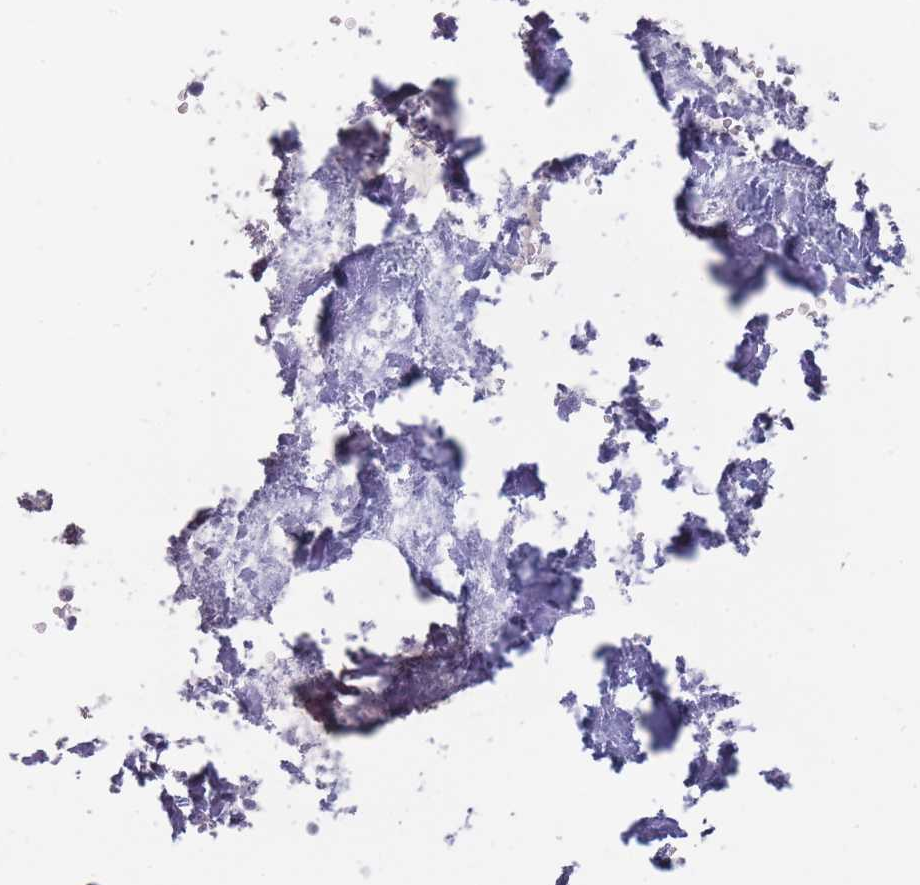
{"staining": {"intensity": "negative", "quantity": "none", "location": "none"}, "tissue": "bone marrow", "cell_type": "Hematopoietic cells", "image_type": "normal", "snomed": [{"axis": "morphology", "description": "Normal tissue, NOS"}, {"axis": "topography", "description": "Bone marrow"}], "caption": "A high-resolution photomicrograph shows immunohistochemistry (IHC) staining of unremarkable bone marrow, which exhibits no significant staining in hematopoietic cells.", "gene": "DCANP1", "patient": {"sex": "male", "age": 70}}